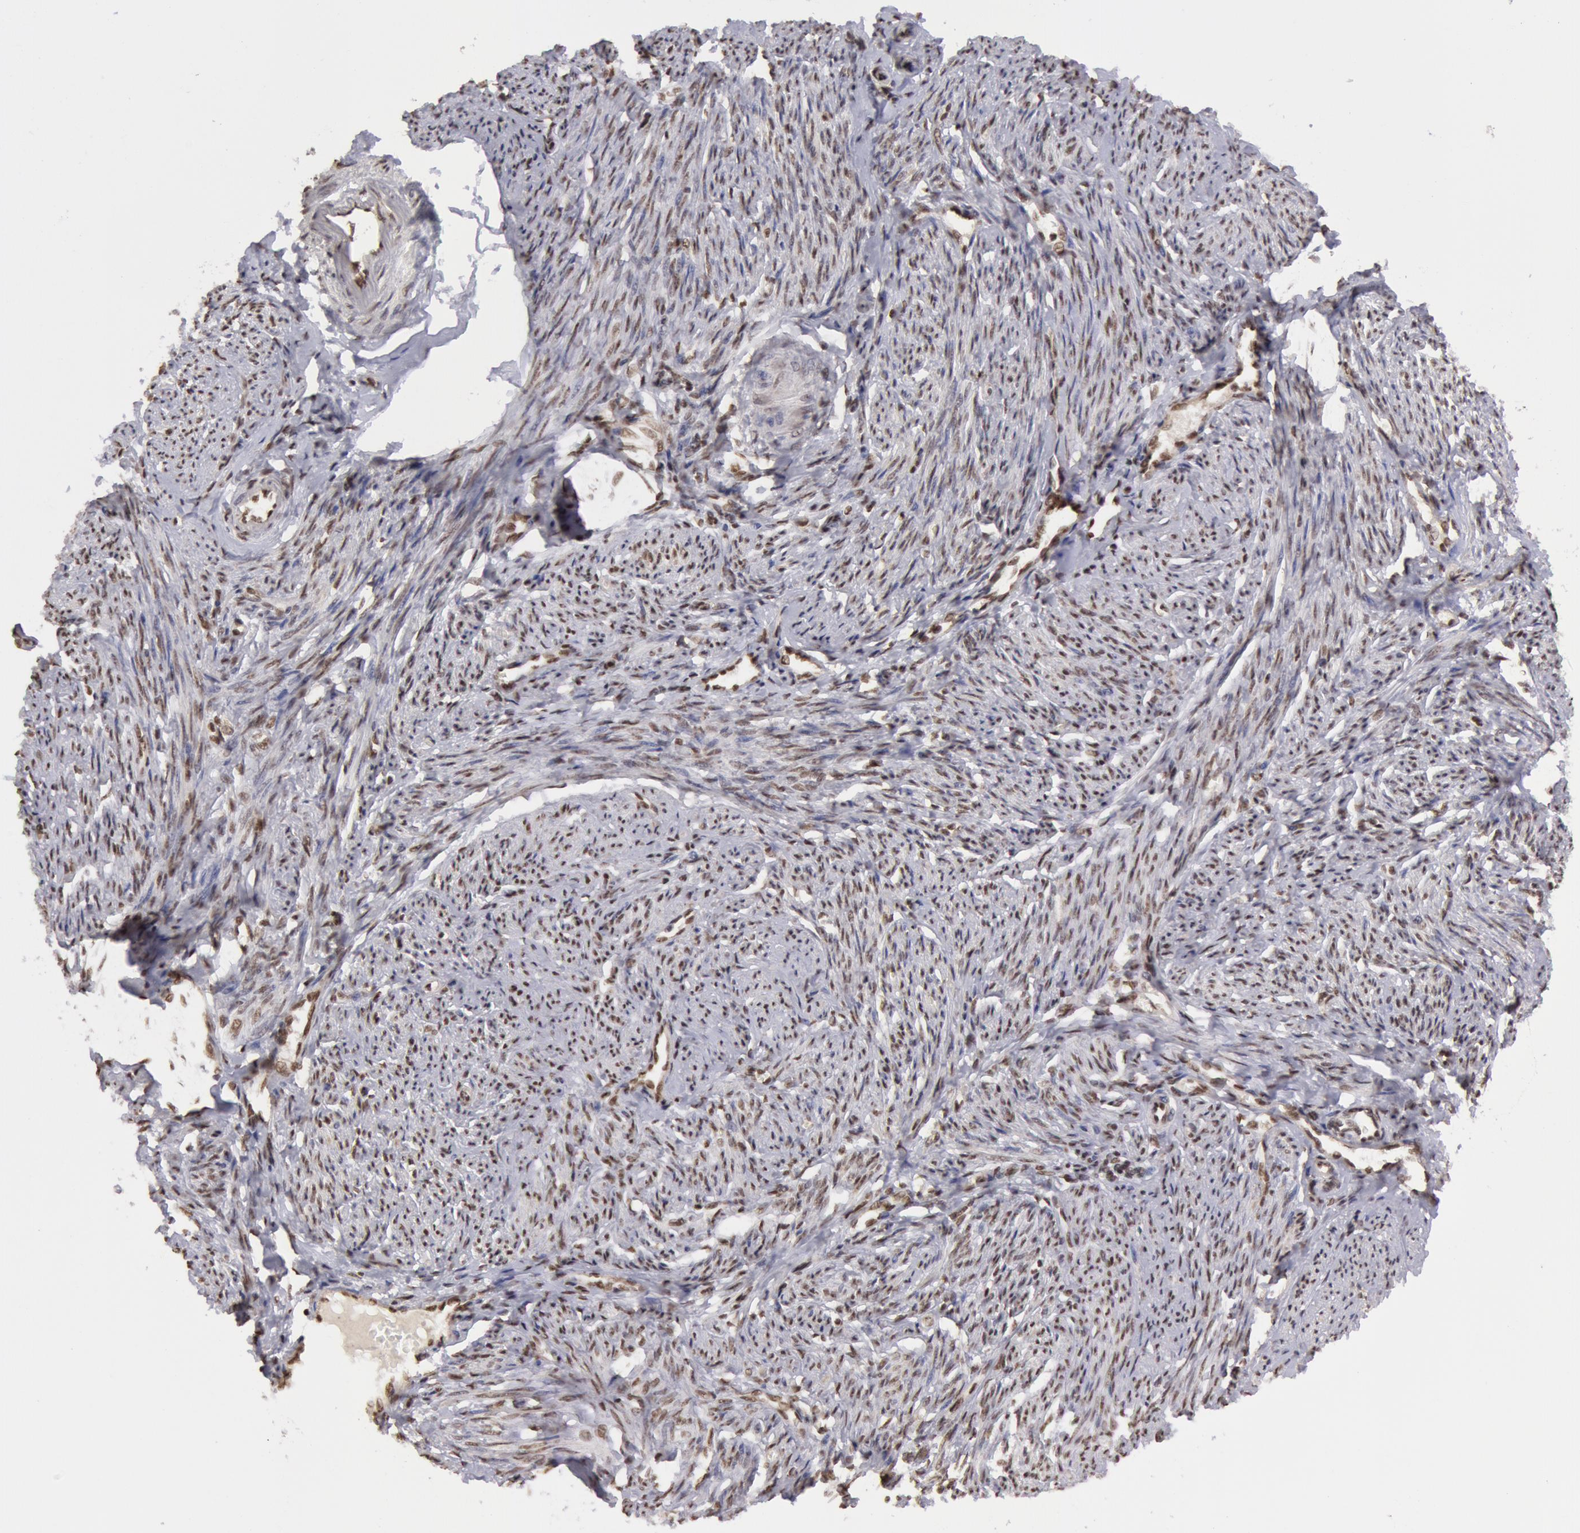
{"staining": {"intensity": "moderate", "quantity": ">75%", "location": "nuclear"}, "tissue": "smooth muscle", "cell_type": "Smooth muscle cells", "image_type": "normal", "snomed": [{"axis": "morphology", "description": "Normal tissue, NOS"}, {"axis": "topography", "description": "Smooth muscle"}, {"axis": "topography", "description": "Cervix"}], "caption": "Approximately >75% of smooth muscle cells in unremarkable smooth muscle show moderate nuclear protein expression as visualized by brown immunohistochemical staining.", "gene": "VRTN", "patient": {"sex": "female", "age": 70}}